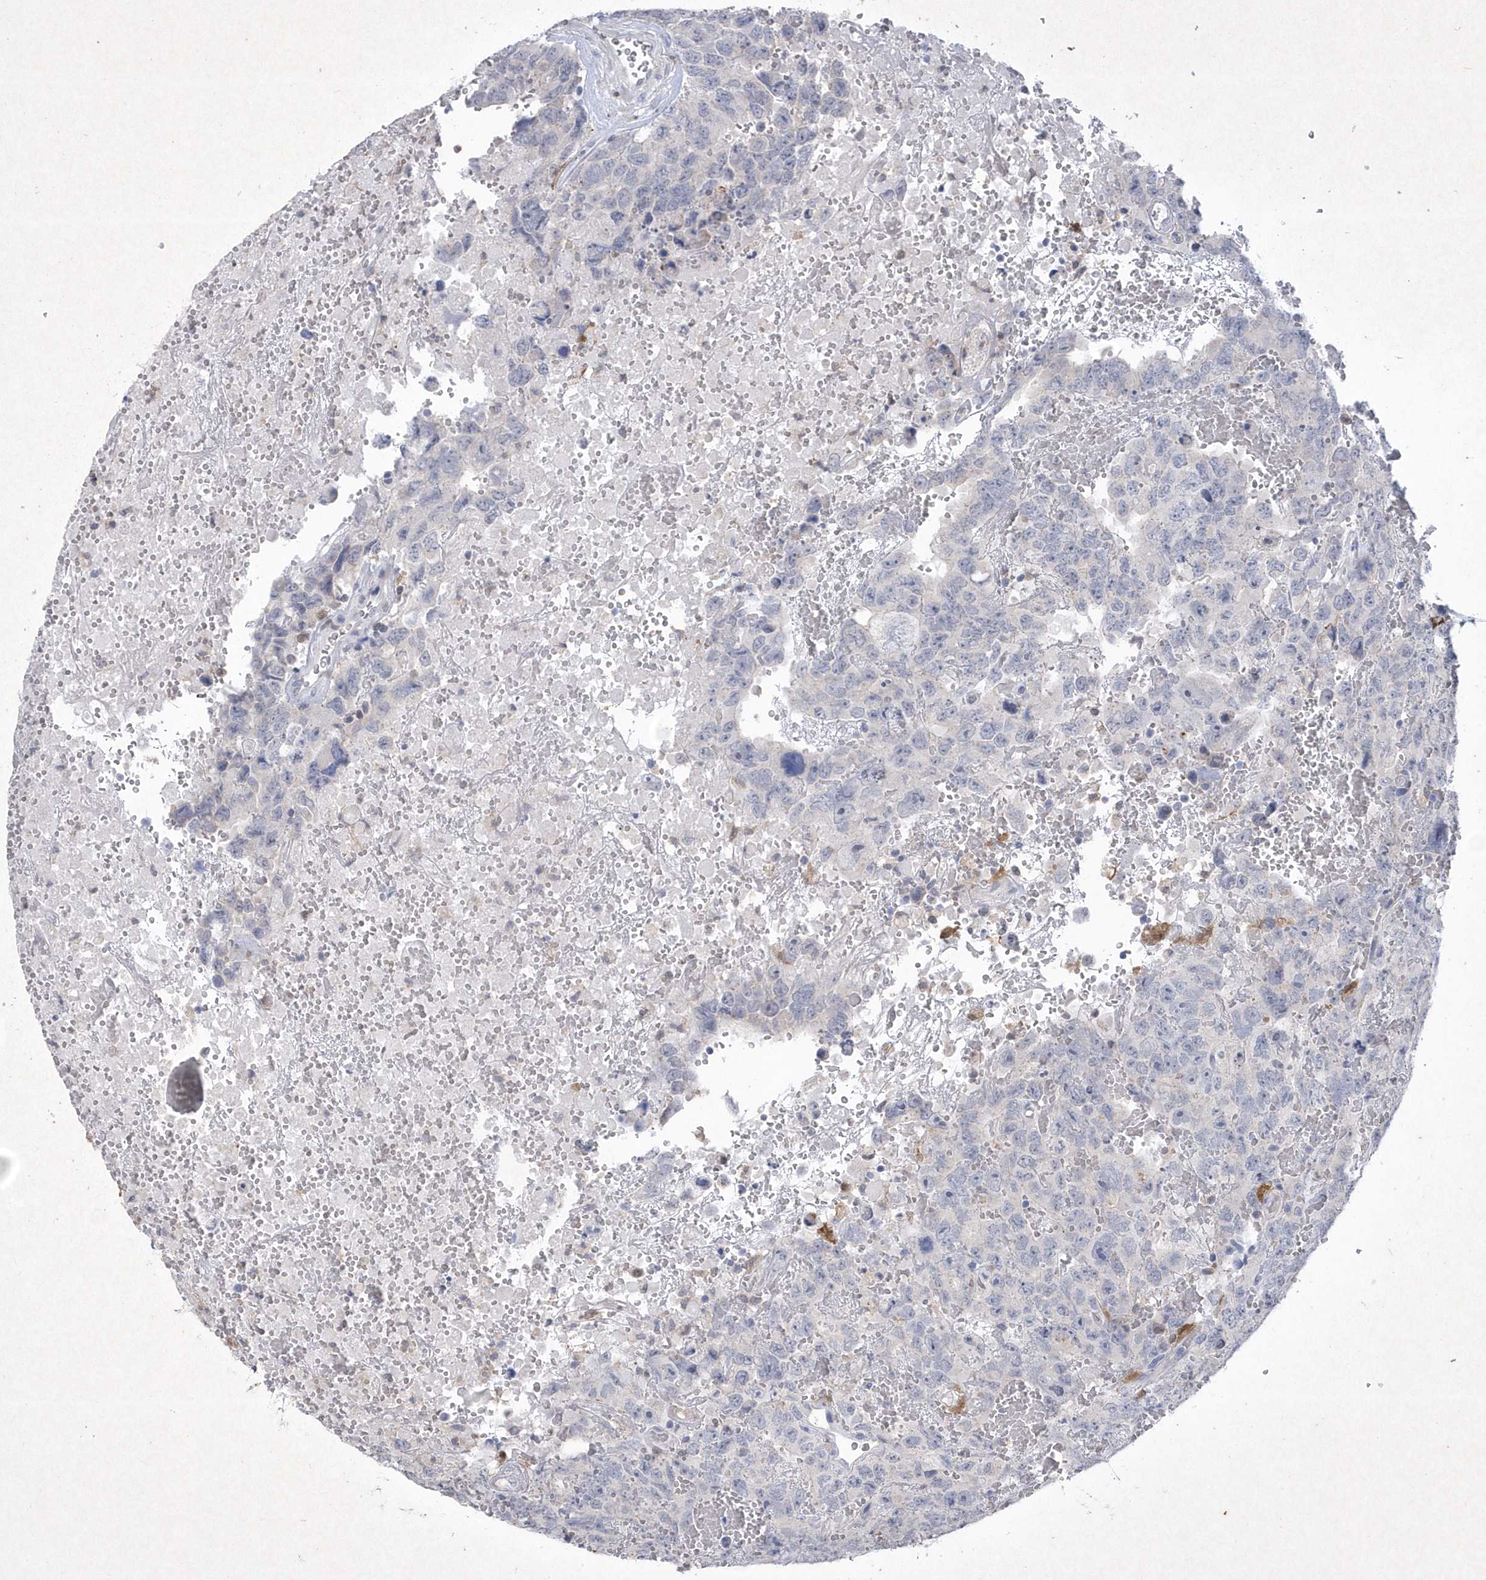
{"staining": {"intensity": "negative", "quantity": "none", "location": "none"}, "tissue": "testis cancer", "cell_type": "Tumor cells", "image_type": "cancer", "snomed": [{"axis": "morphology", "description": "Carcinoma, Embryonal, NOS"}, {"axis": "topography", "description": "Testis"}], "caption": "Immunohistochemical staining of human testis cancer displays no significant expression in tumor cells.", "gene": "BHLHA15", "patient": {"sex": "male", "age": 45}}